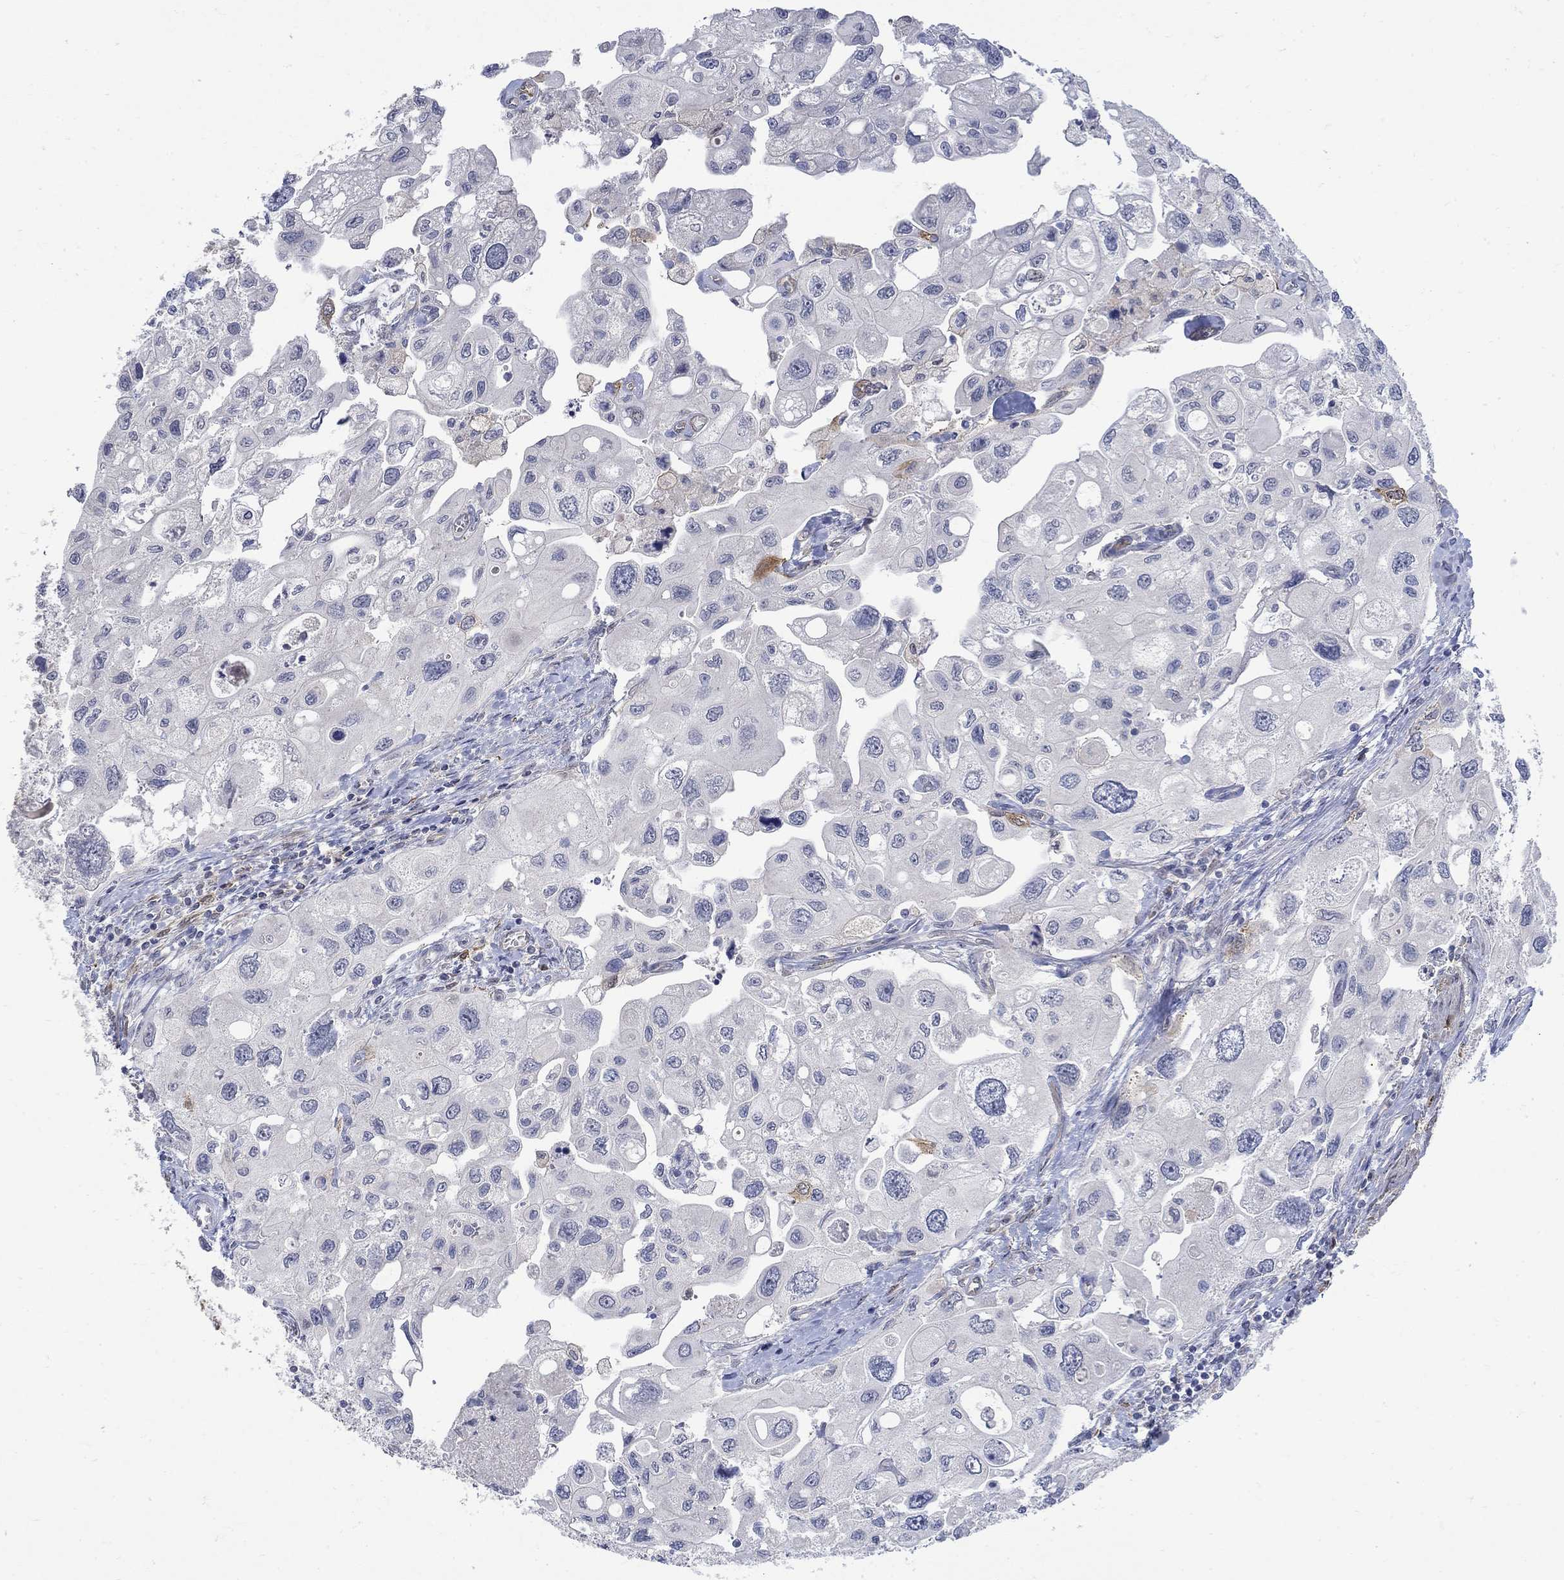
{"staining": {"intensity": "negative", "quantity": "none", "location": "none"}, "tissue": "urothelial cancer", "cell_type": "Tumor cells", "image_type": "cancer", "snomed": [{"axis": "morphology", "description": "Urothelial carcinoma, High grade"}, {"axis": "topography", "description": "Urinary bladder"}], "caption": "A high-resolution micrograph shows immunohistochemistry staining of high-grade urothelial carcinoma, which demonstrates no significant positivity in tumor cells.", "gene": "TGM2", "patient": {"sex": "male", "age": 59}}